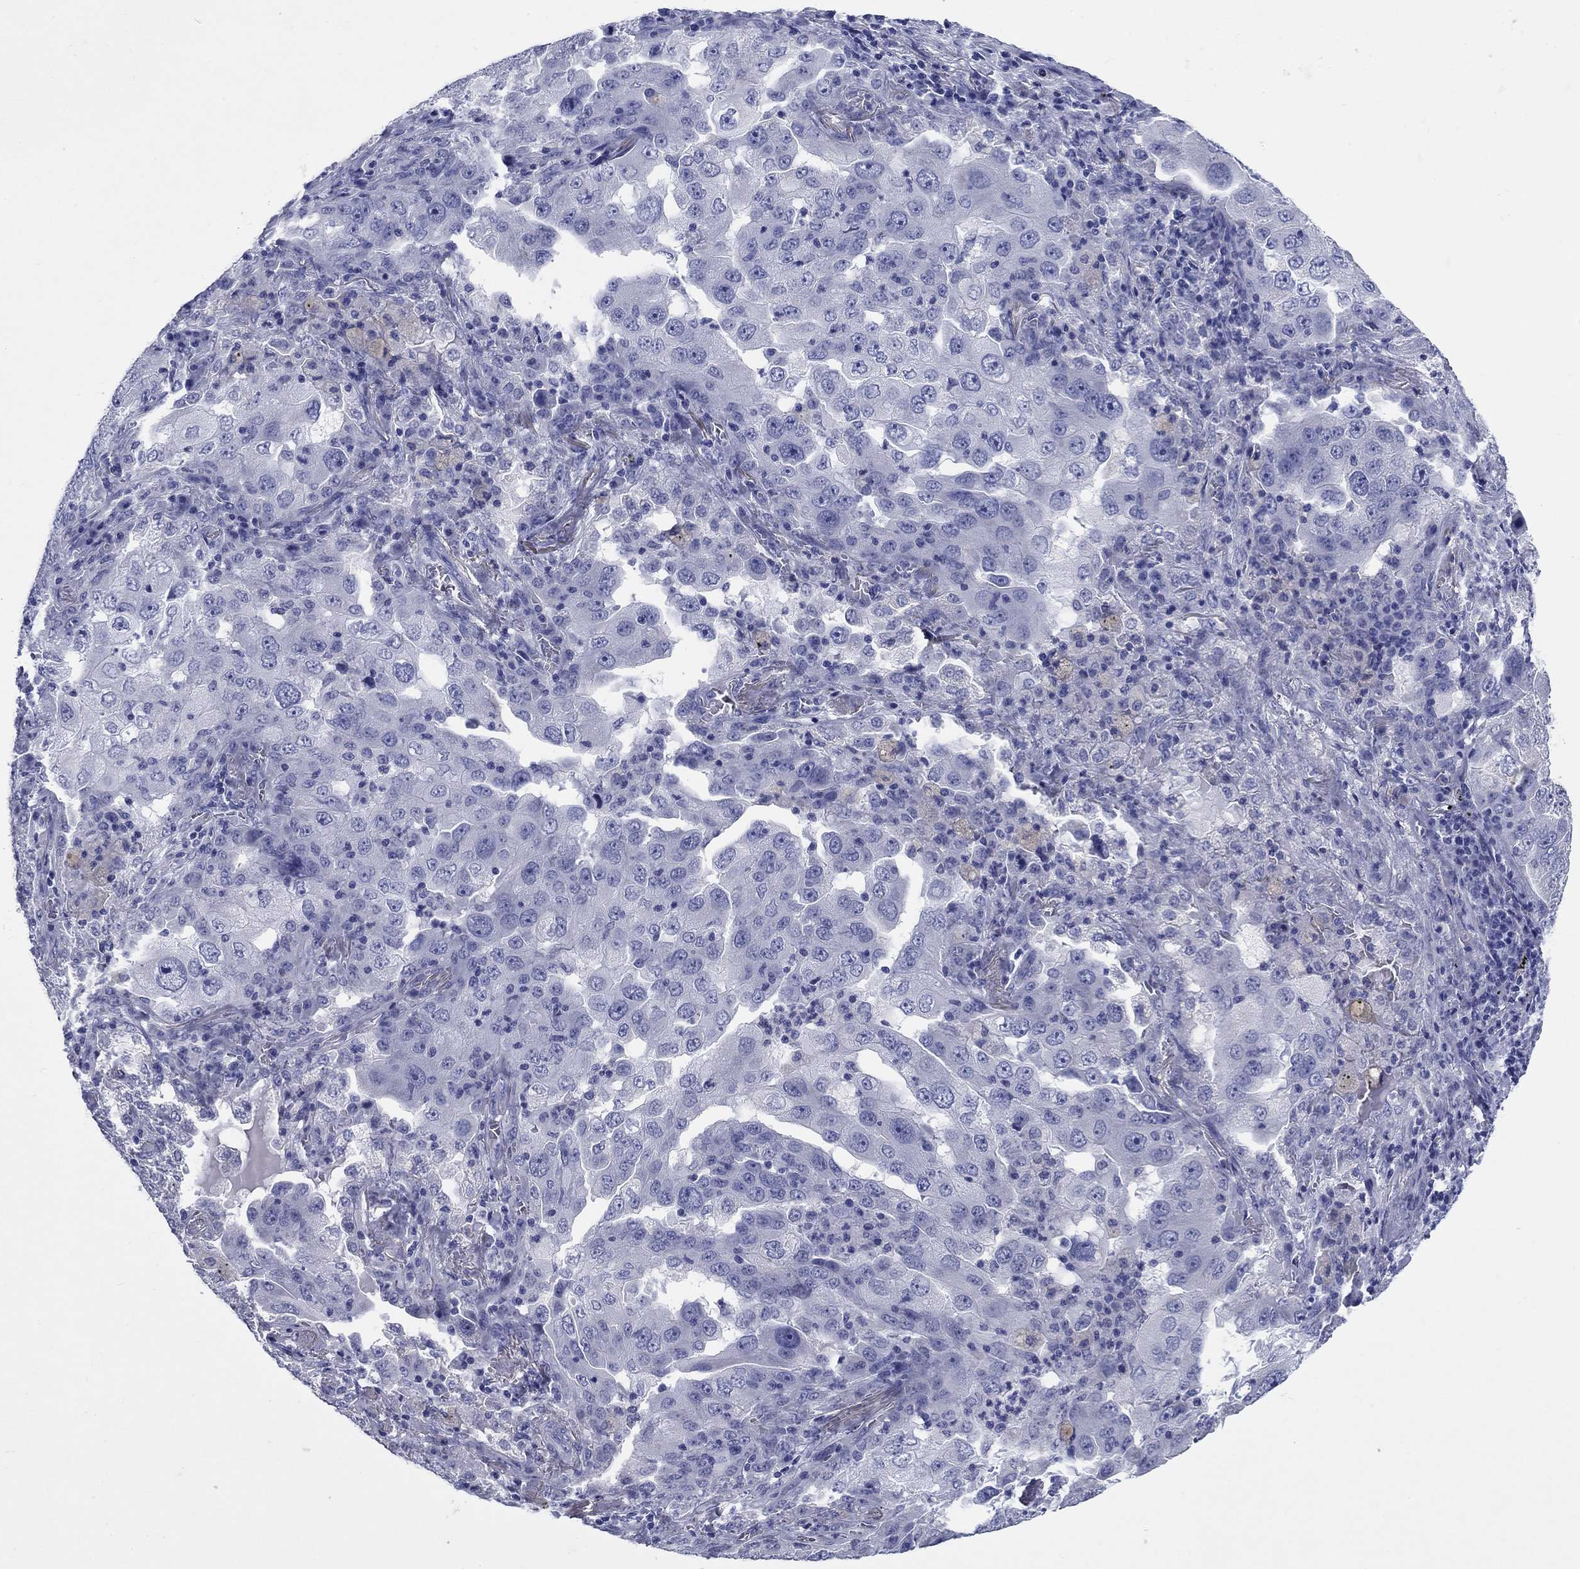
{"staining": {"intensity": "negative", "quantity": "none", "location": "none"}, "tissue": "lung cancer", "cell_type": "Tumor cells", "image_type": "cancer", "snomed": [{"axis": "morphology", "description": "Adenocarcinoma, NOS"}, {"axis": "topography", "description": "Lung"}], "caption": "Lung cancer (adenocarcinoma) stained for a protein using IHC exhibits no expression tumor cells.", "gene": "PRKCG", "patient": {"sex": "female", "age": 61}}